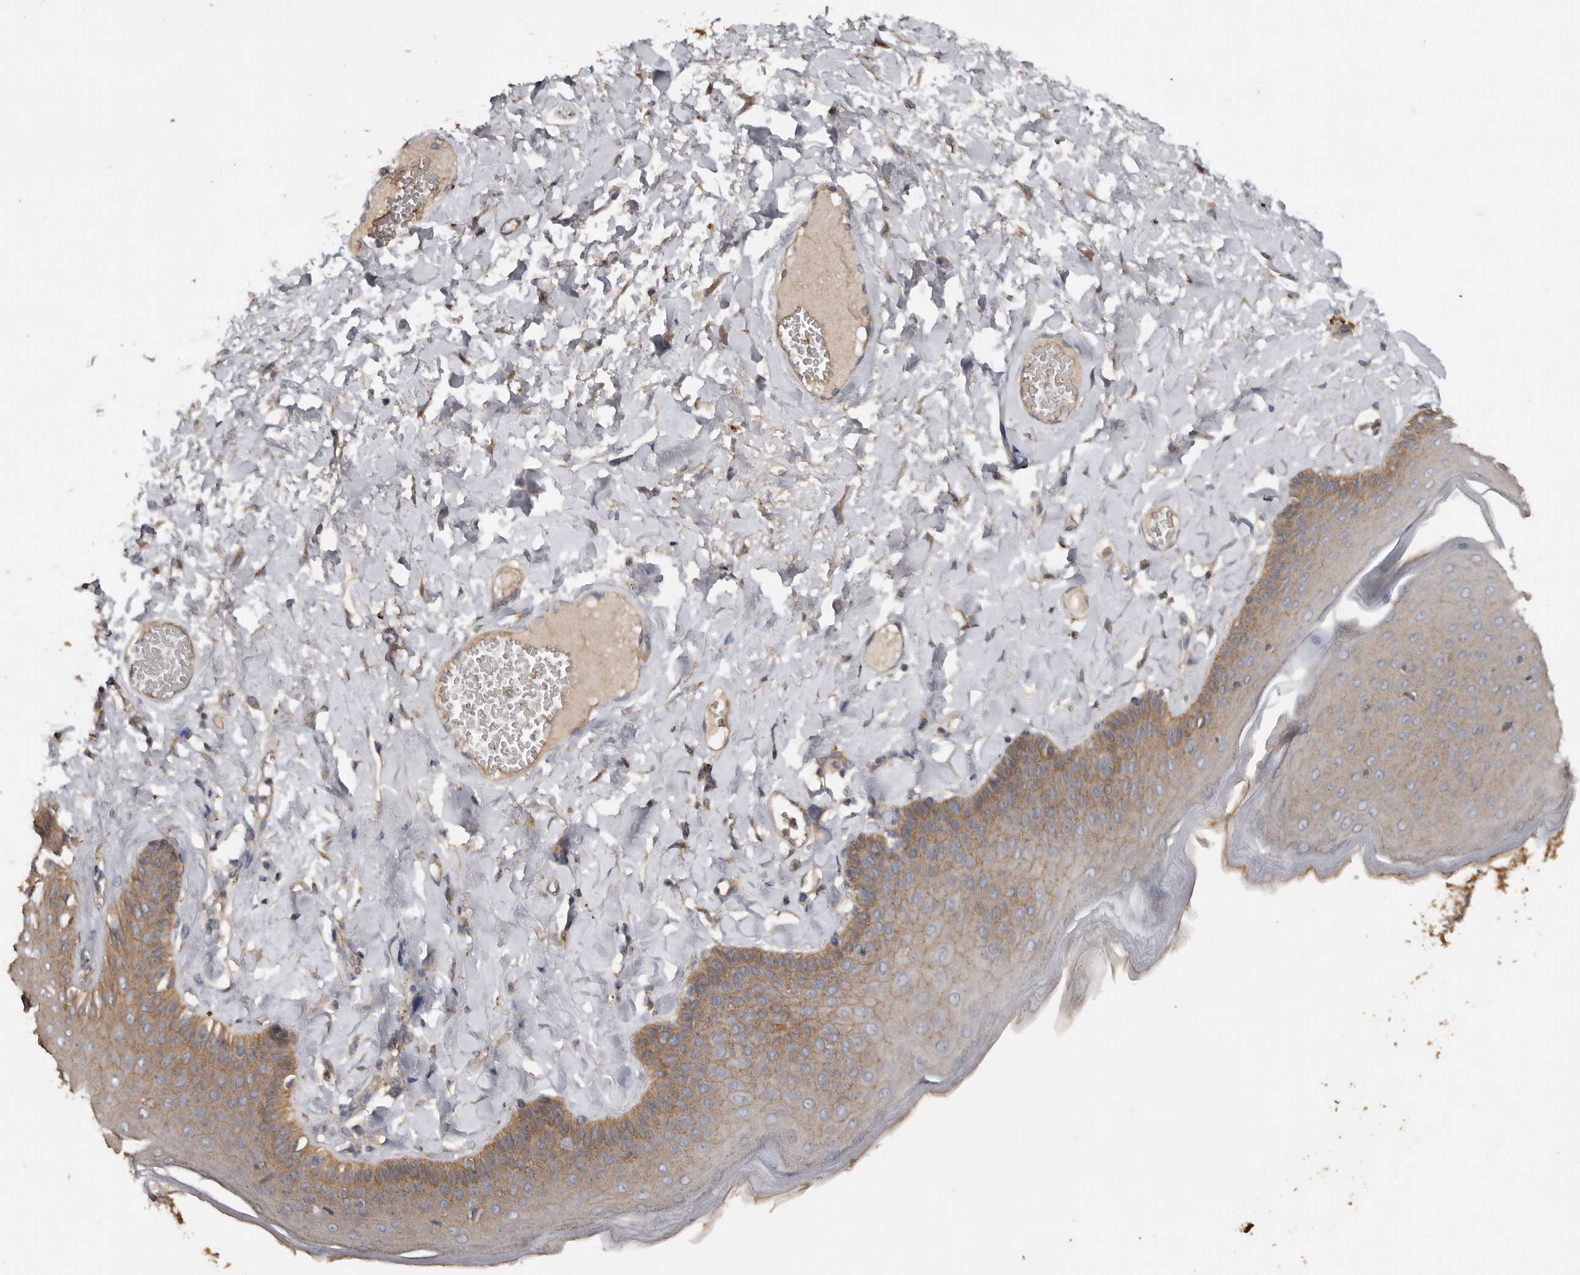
{"staining": {"intensity": "moderate", "quantity": "25%-75%", "location": "cytoplasmic/membranous"}, "tissue": "skin", "cell_type": "Epidermal cells", "image_type": "normal", "snomed": [{"axis": "morphology", "description": "Normal tissue, NOS"}, {"axis": "topography", "description": "Anal"}], "caption": "Immunohistochemical staining of benign human skin shows 25%-75% levels of moderate cytoplasmic/membranous protein staining in approximately 25%-75% of epidermal cells.", "gene": "HYAL4", "patient": {"sex": "male", "age": 69}}